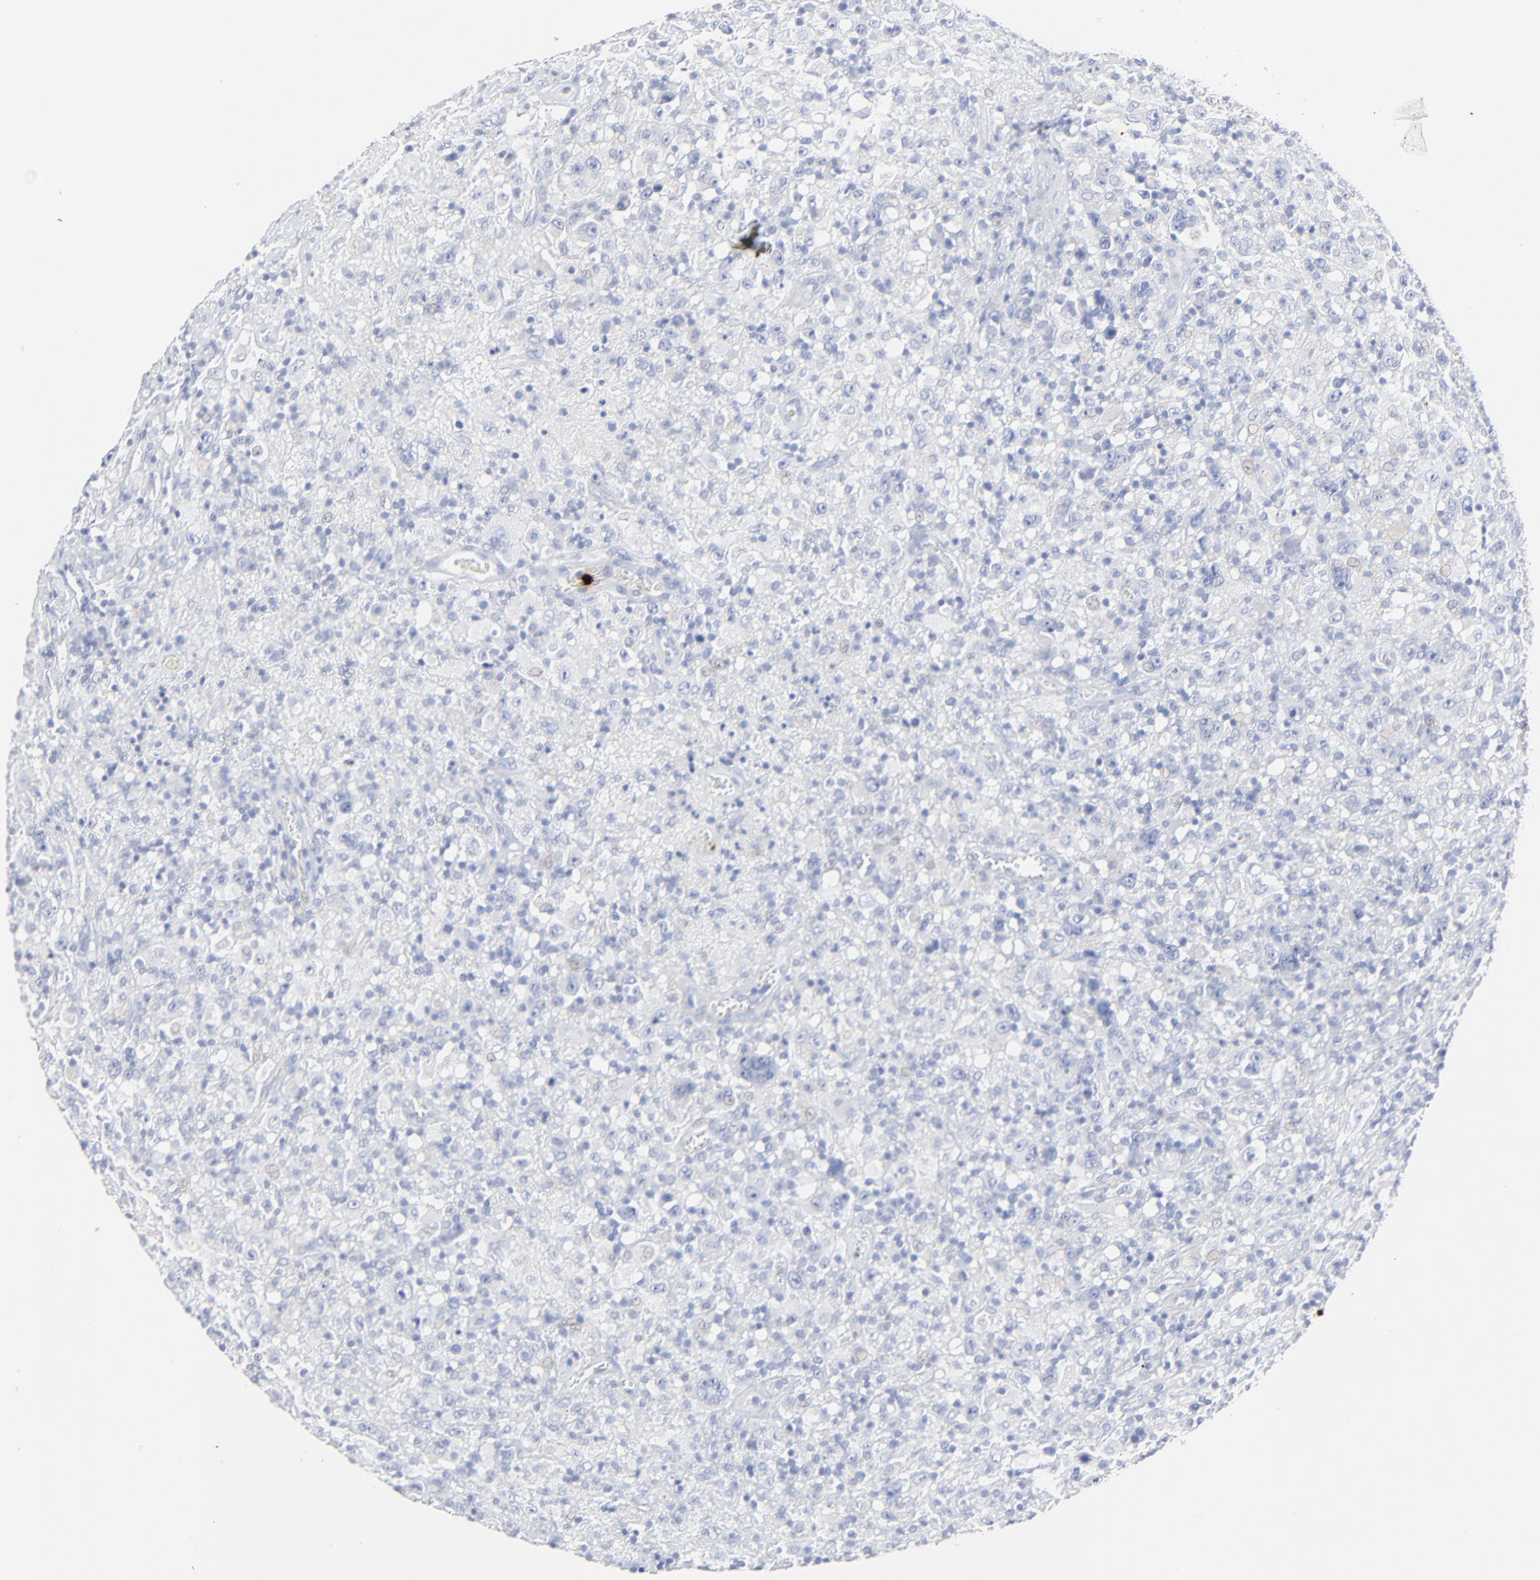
{"staining": {"intensity": "negative", "quantity": "none", "location": "none"}, "tissue": "lymphoma", "cell_type": "Tumor cells", "image_type": "cancer", "snomed": [{"axis": "morphology", "description": "Hodgkin's disease, NOS"}, {"axis": "topography", "description": "Lymph node"}], "caption": "IHC image of neoplastic tissue: human Hodgkin's disease stained with DAB (3,3'-diaminobenzidine) reveals no significant protein expression in tumor cells.", "gene": "LCN2", "patient": {"sex": "male", "age": 46}}